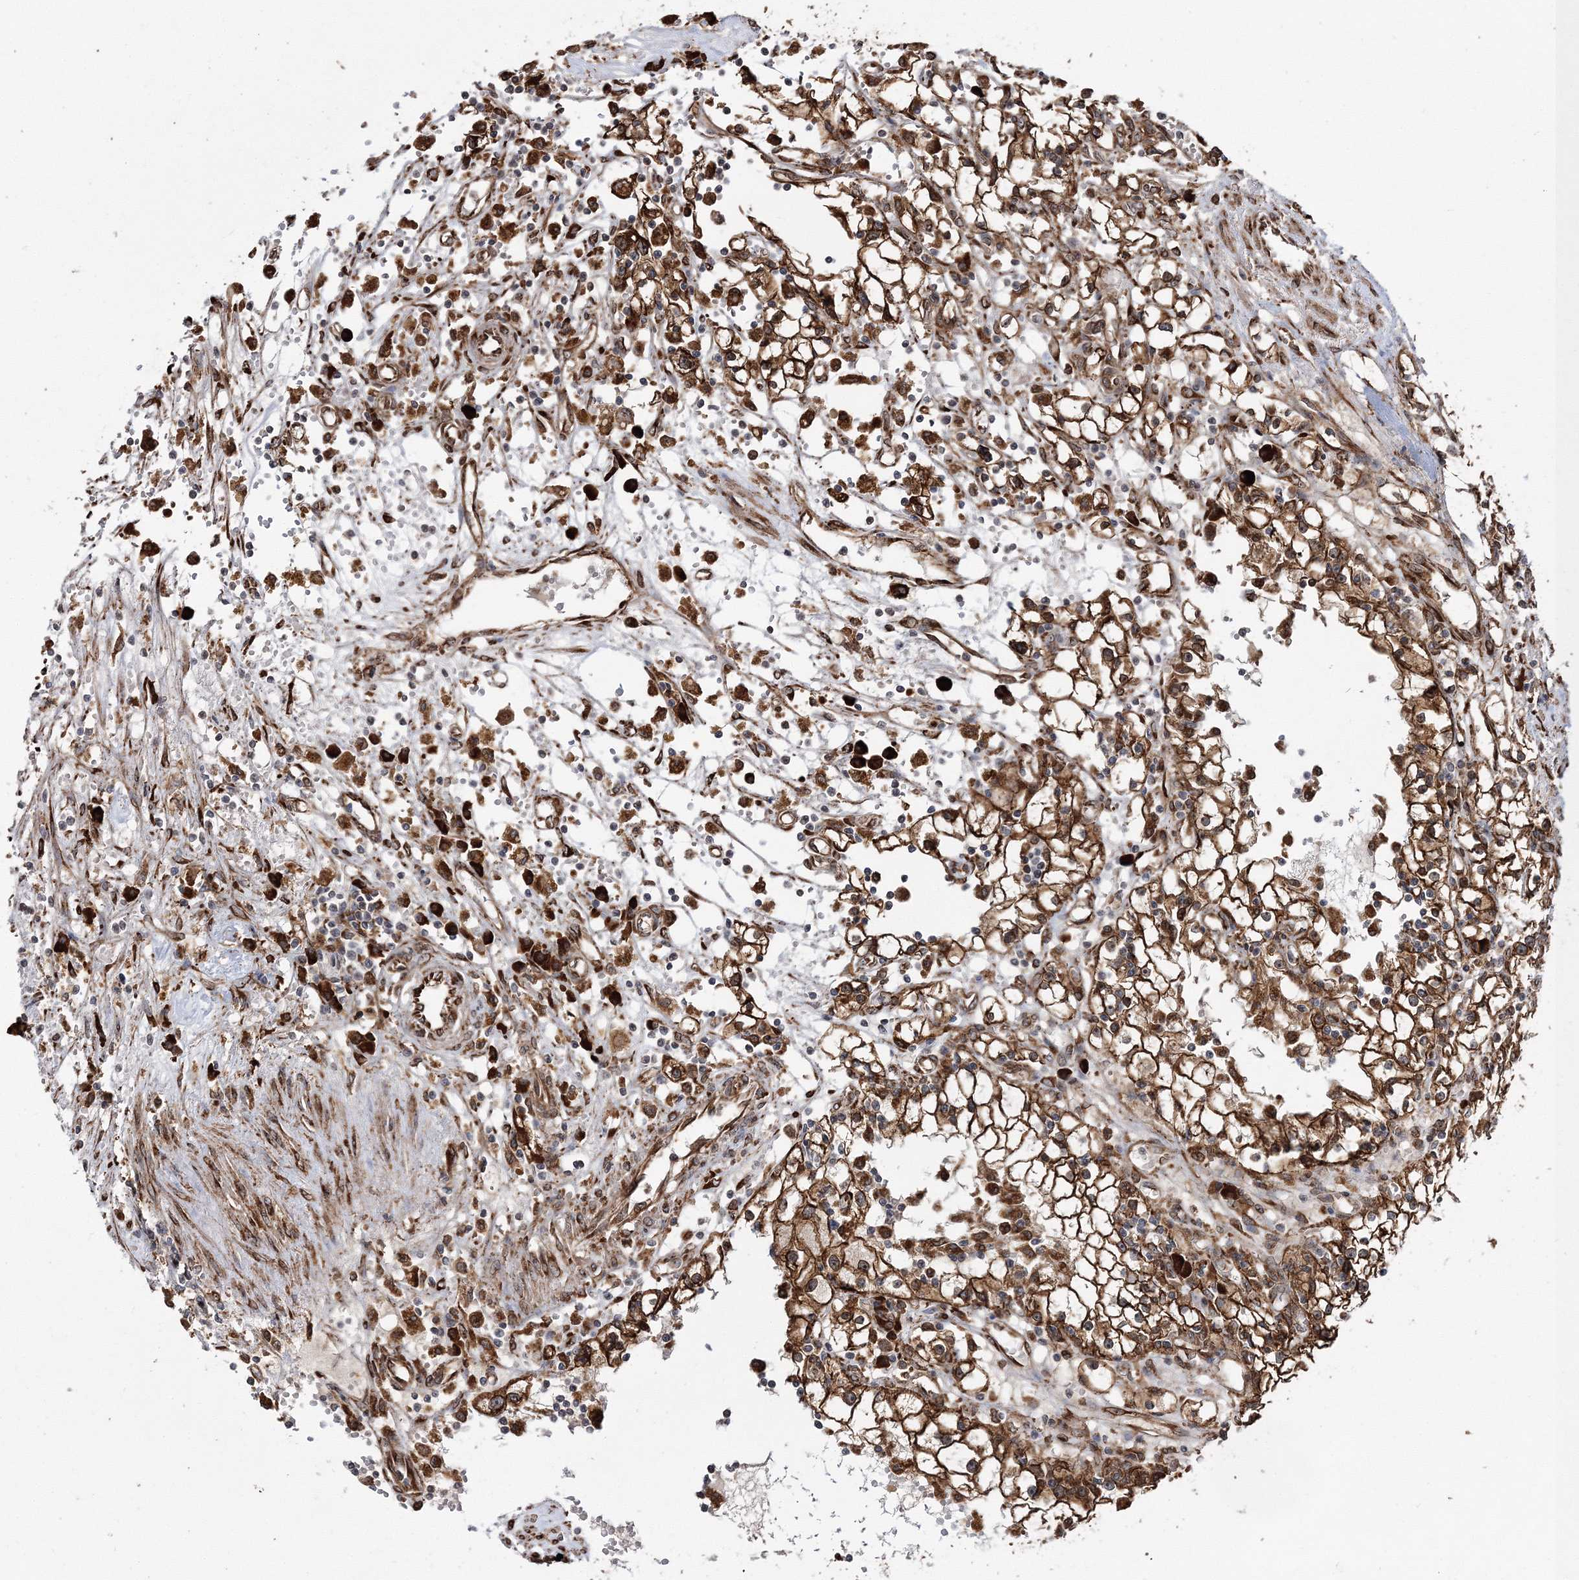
{"staining": {"intensity": "strong", "quantity": ">75%", "location": "cytoplasmic/membranous"}, "tissue": "renal cancer", "cell_type": "Tumor cells", "image_type": "cancer", "snomed": [{"axis": "morphology", "description": "Adenocarcinoma, NOS"}, {"axis": "topography", "description": "Kidney"}], "caption": "Strong cytoplasmic/membranous positivity is identified in approximately >75% of tumor cells in renal adenocarcinoma.", "gene": "SCRN3", "patient": {"sex": "male", "age": 56}}